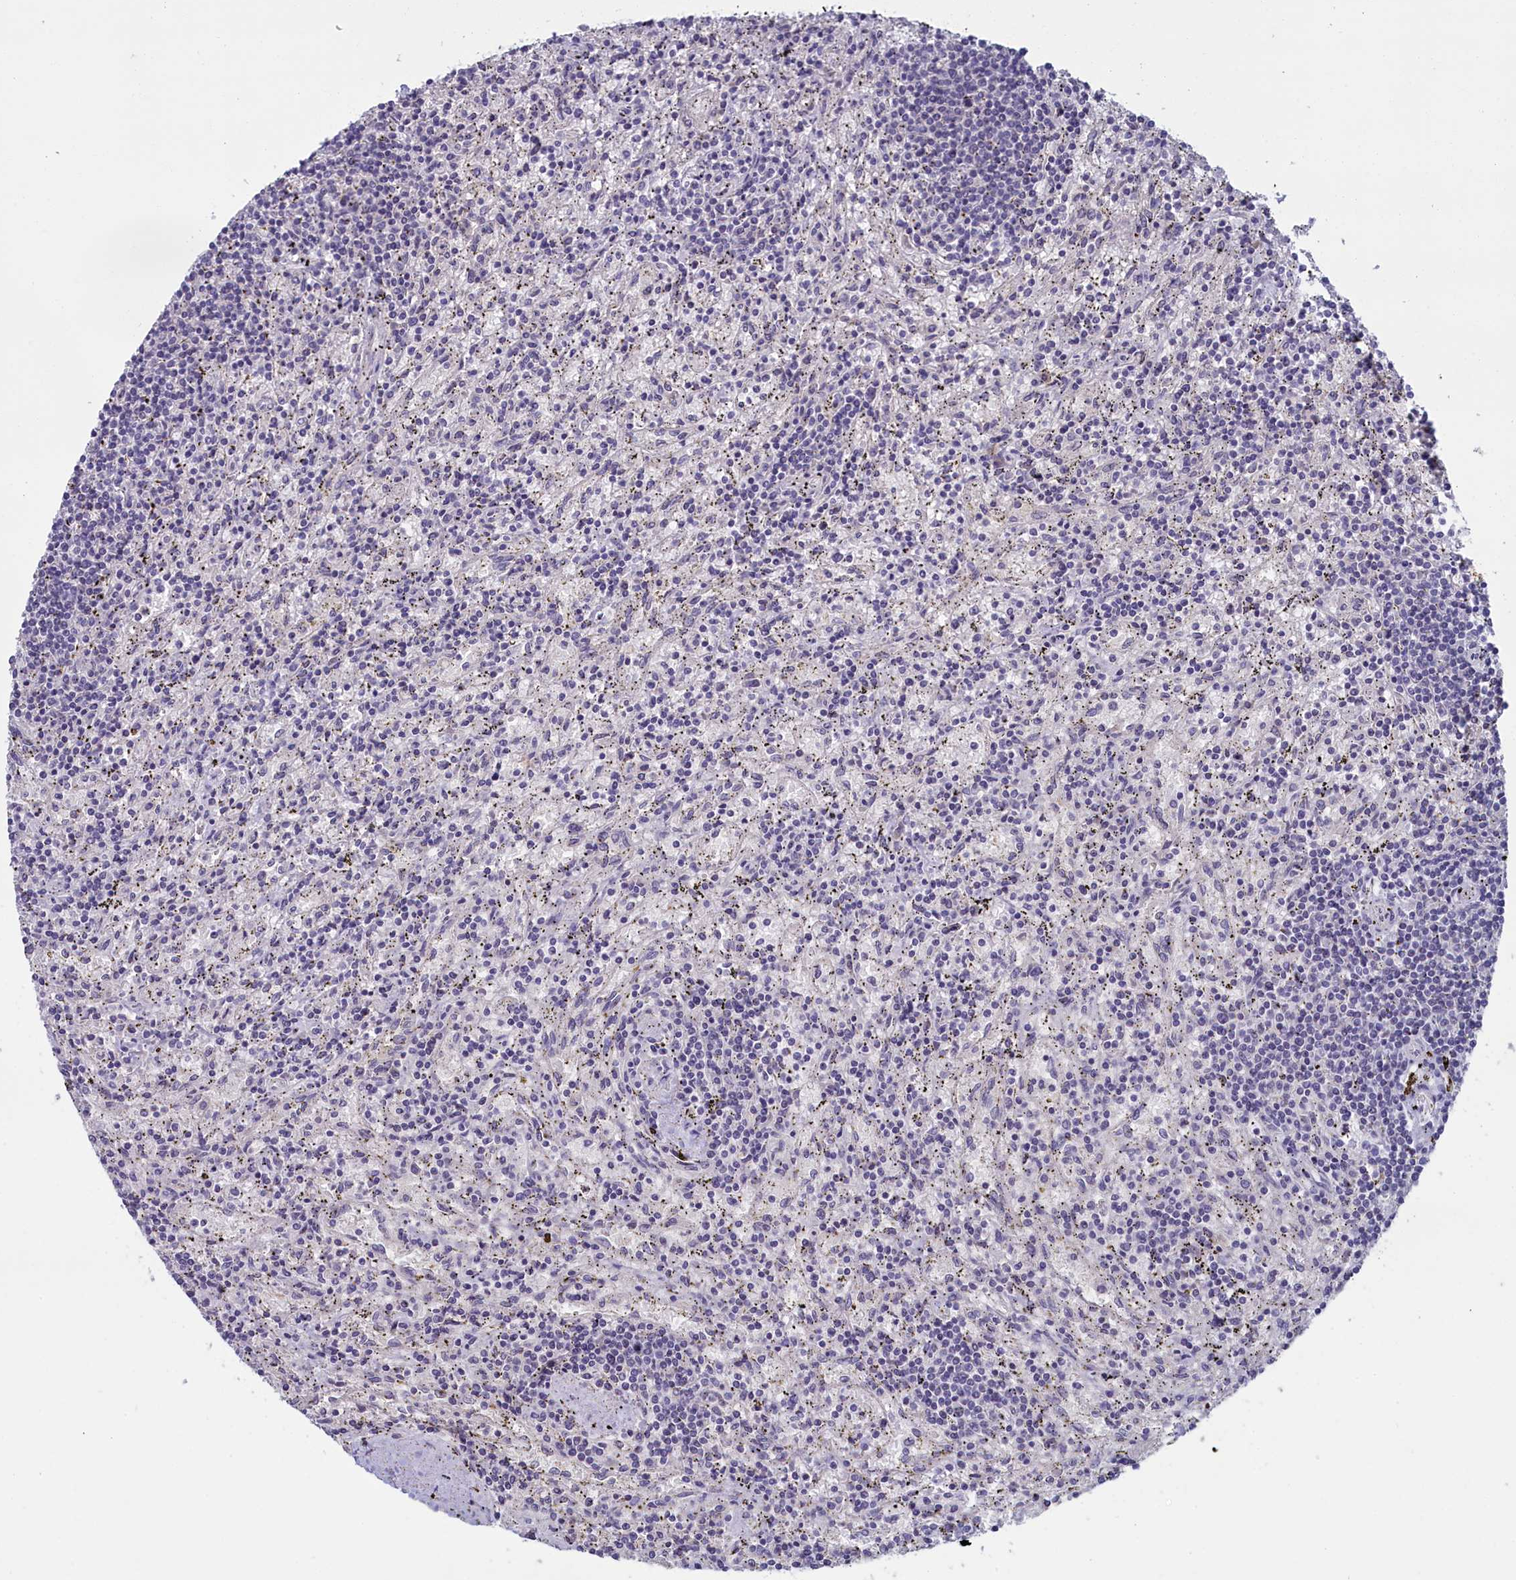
{"staining": {"intensity": "negative", "quantity": "none", "location": "none"}, "tissue": "lymphoma", "cell_type": "Tumor cells", "image_type": "cancer", "snomed": [{"axis": "morphology", "description": "Malignant lymphoma, non-Hodgkin's type, Low grade"}, {"axis": "topography", "description": "Spleen"}], "caption": "Immunohistochemistry photomicrograph of human lymphoma stained for a protein (brown), which displays no staining in tumor cells.", "gene": "ATF7IP2", "patient": {"sex": "male", "age": 76}}